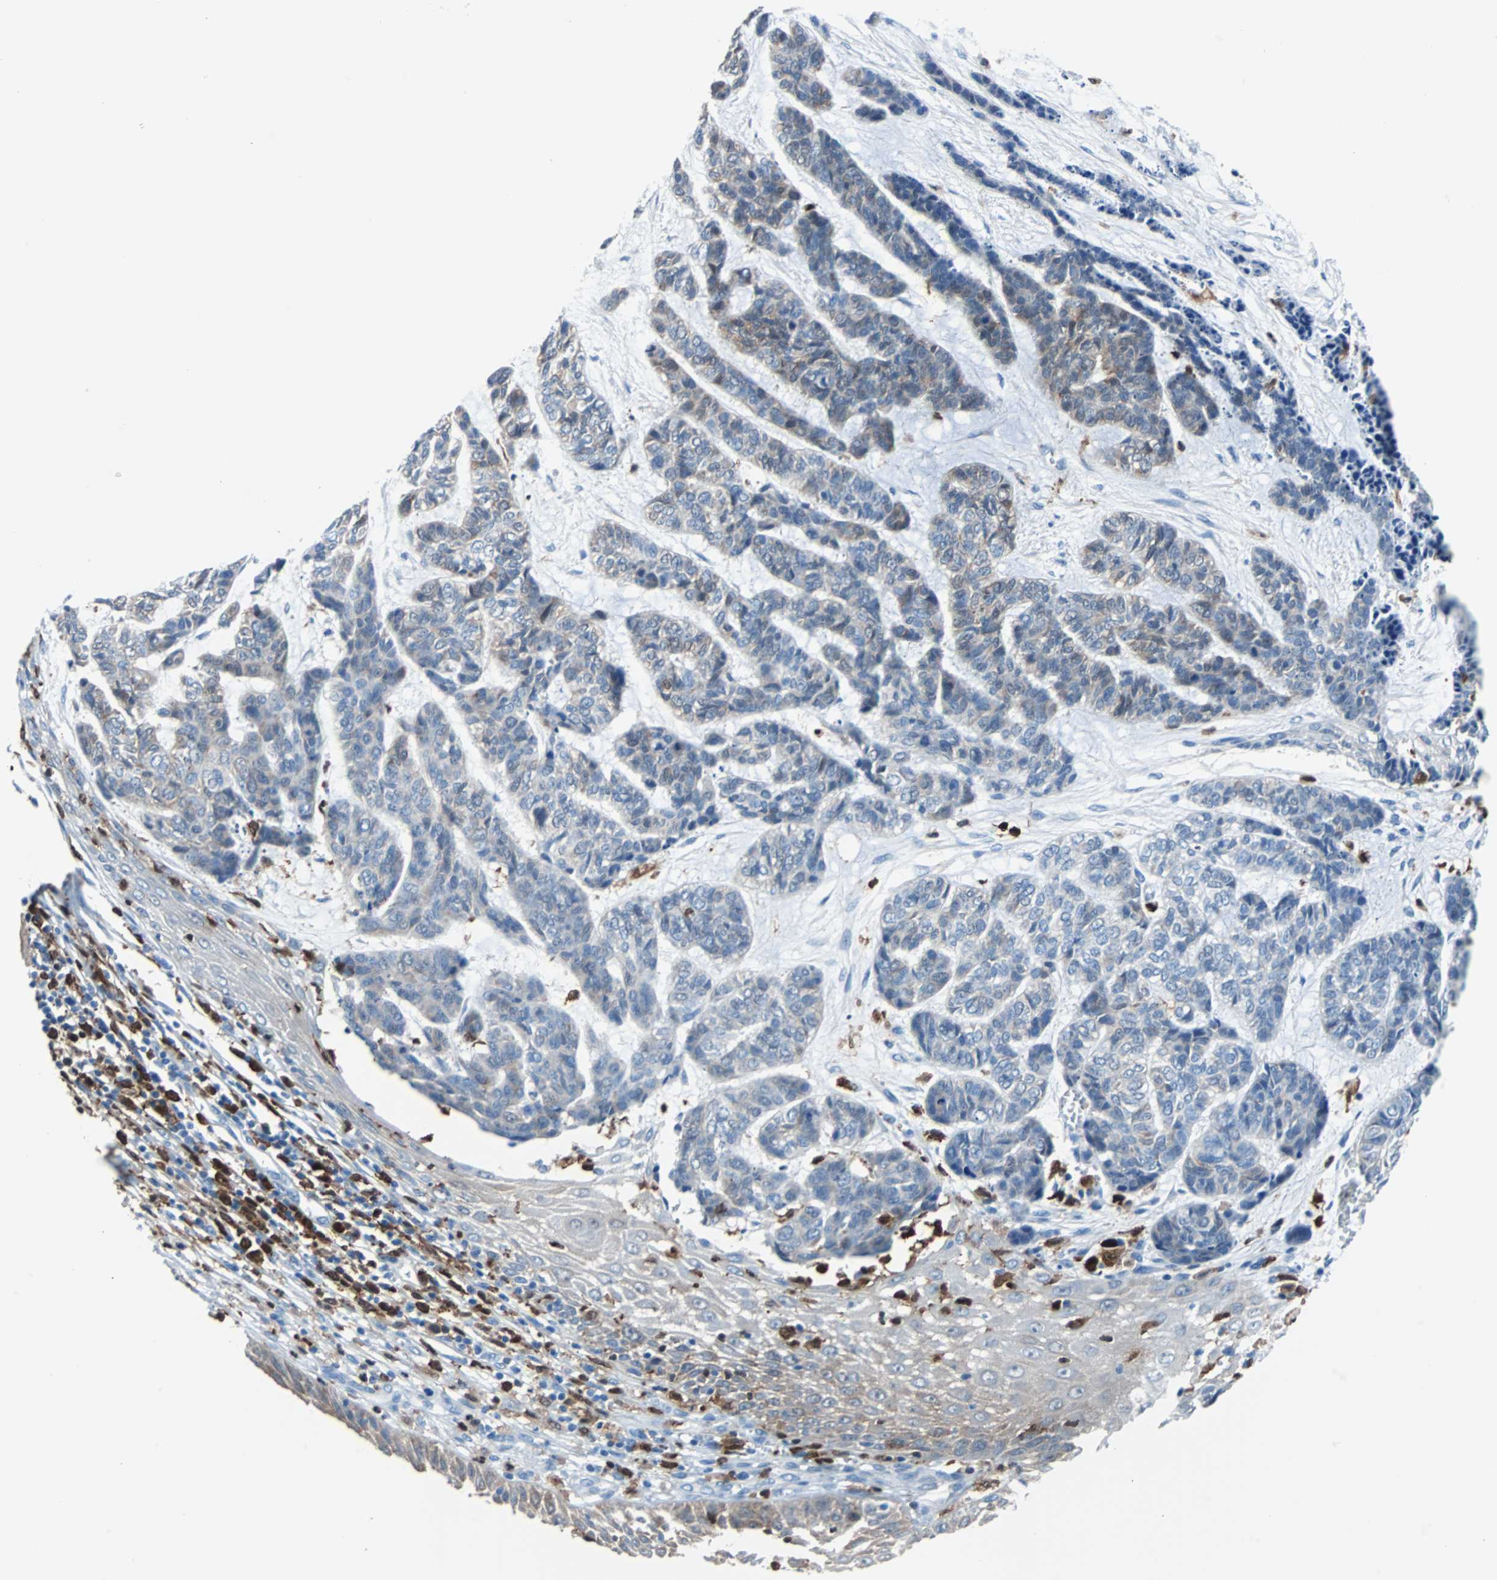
{"staining": {"intensity": "weak", "quantity": "25%-75%", "location": "cytoplasmic/membranous"}, "tissue": "skin cancer", "cell_type": "Tumor cells", "image_type": "cancer", "snomed": [{"axis": "morphology", "description": "Basal cell carcinoma"}, {"axis": "topography", "description": "Skin"}], "caption": "Immunohistochemical staining of skin cancer displays low levels of weak cytoplasmic/membranous staining in approximately 25%-75% of tumor cells.", "gene": "SYK", "patient": {"sex": "female", "age": 64}}